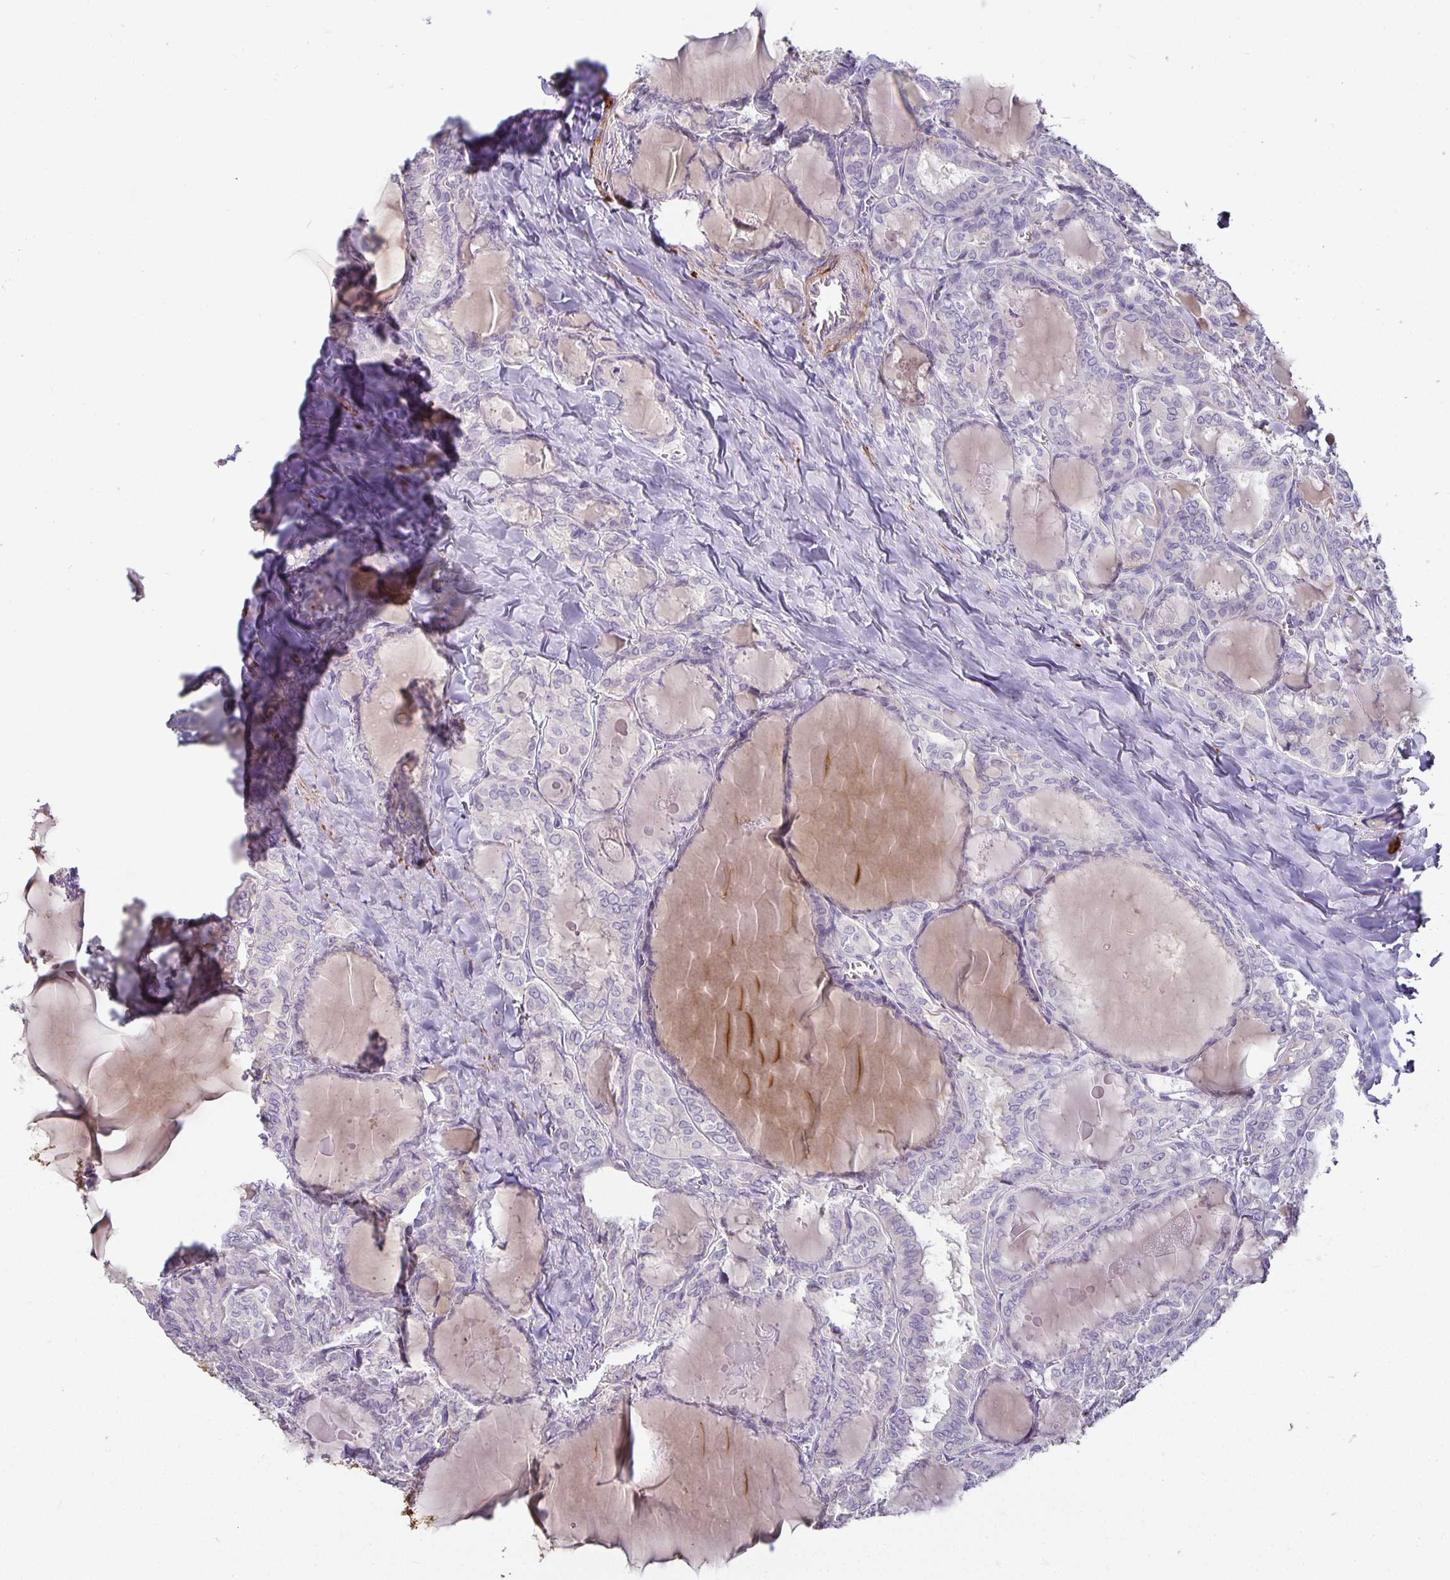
{"staining": {"intensity": "negative", "quantity": "none", "location": "none"}, "tissue": "thyroid cancer", "cell_type": "Tumor cells", "image_type": "cancer", "snomed": [{"axis": "morphology", "description": "Papillary adenocarcinoma, NOS"}, {"axis": "topography", "description": "Thyroid gland"}], "caption": "The immunohistochemistry image has no significant expression in tumor cells of papillary adenocarcinoma (thyroid) tissue. Brightfield microscopy of IHC stained with DAB (brown) and hematoxylin (blue), captured at high magnification.", "gene": "CA12", "patient": {"sex": "female", "age": 46}}